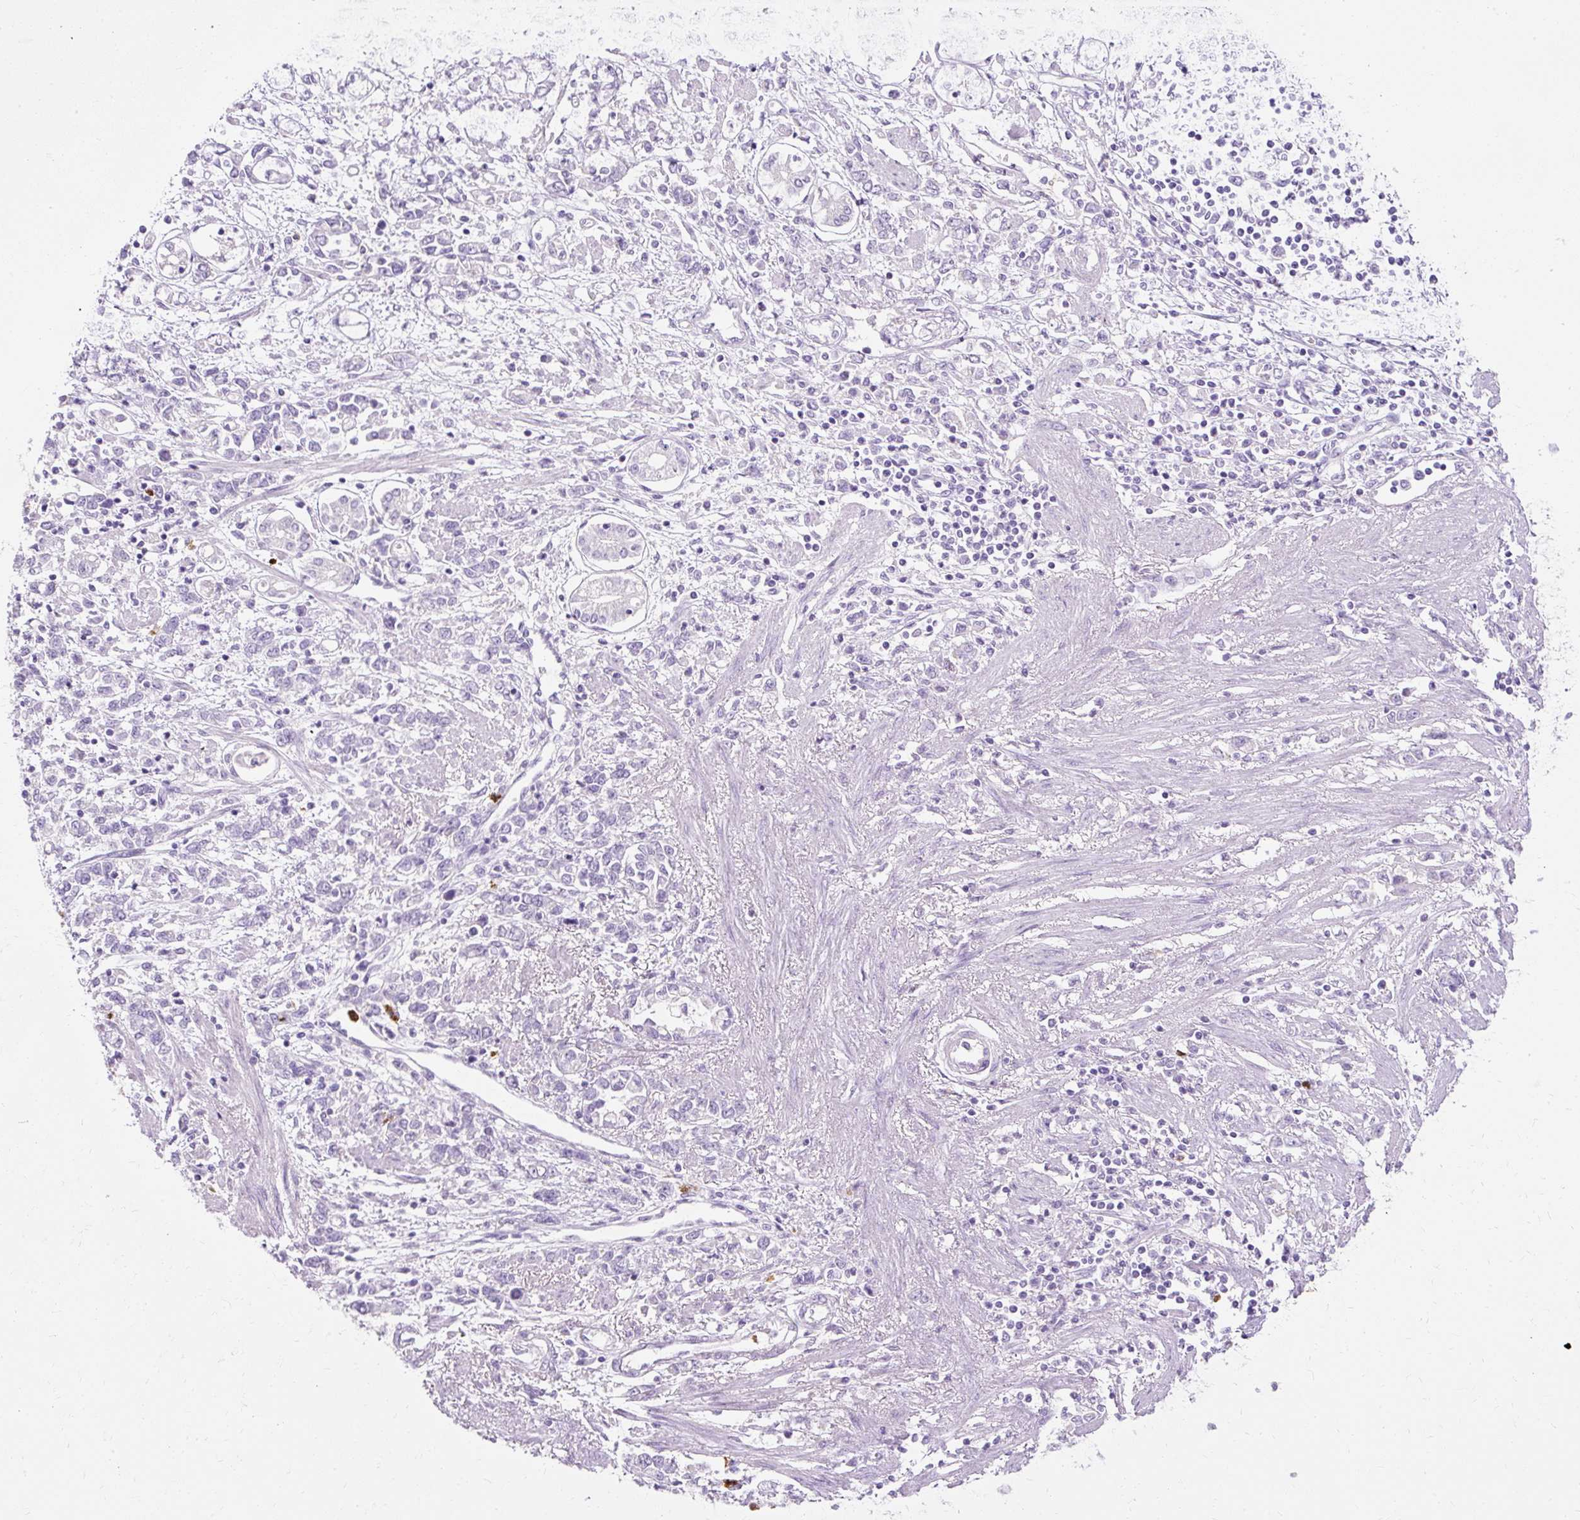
{"staining": {"intensity": "negative", "quantity": "none", "location": "none"}, "tissue": "stomach cancer", "cell_type": "Tumor cells", "image_type": "cancer", "snomed": [{"axis": "morphology", "description": "Adenocarcinoma, NOS"}, {"axis": "topography", "description": "Stomach"}], "caption": "Immunohistochemistry of human stomach adenocarcinoma demonstrates no positivity in tumor cells.", "gene": "DEFA1", "patient": {"sex": "female", "age": 76}}